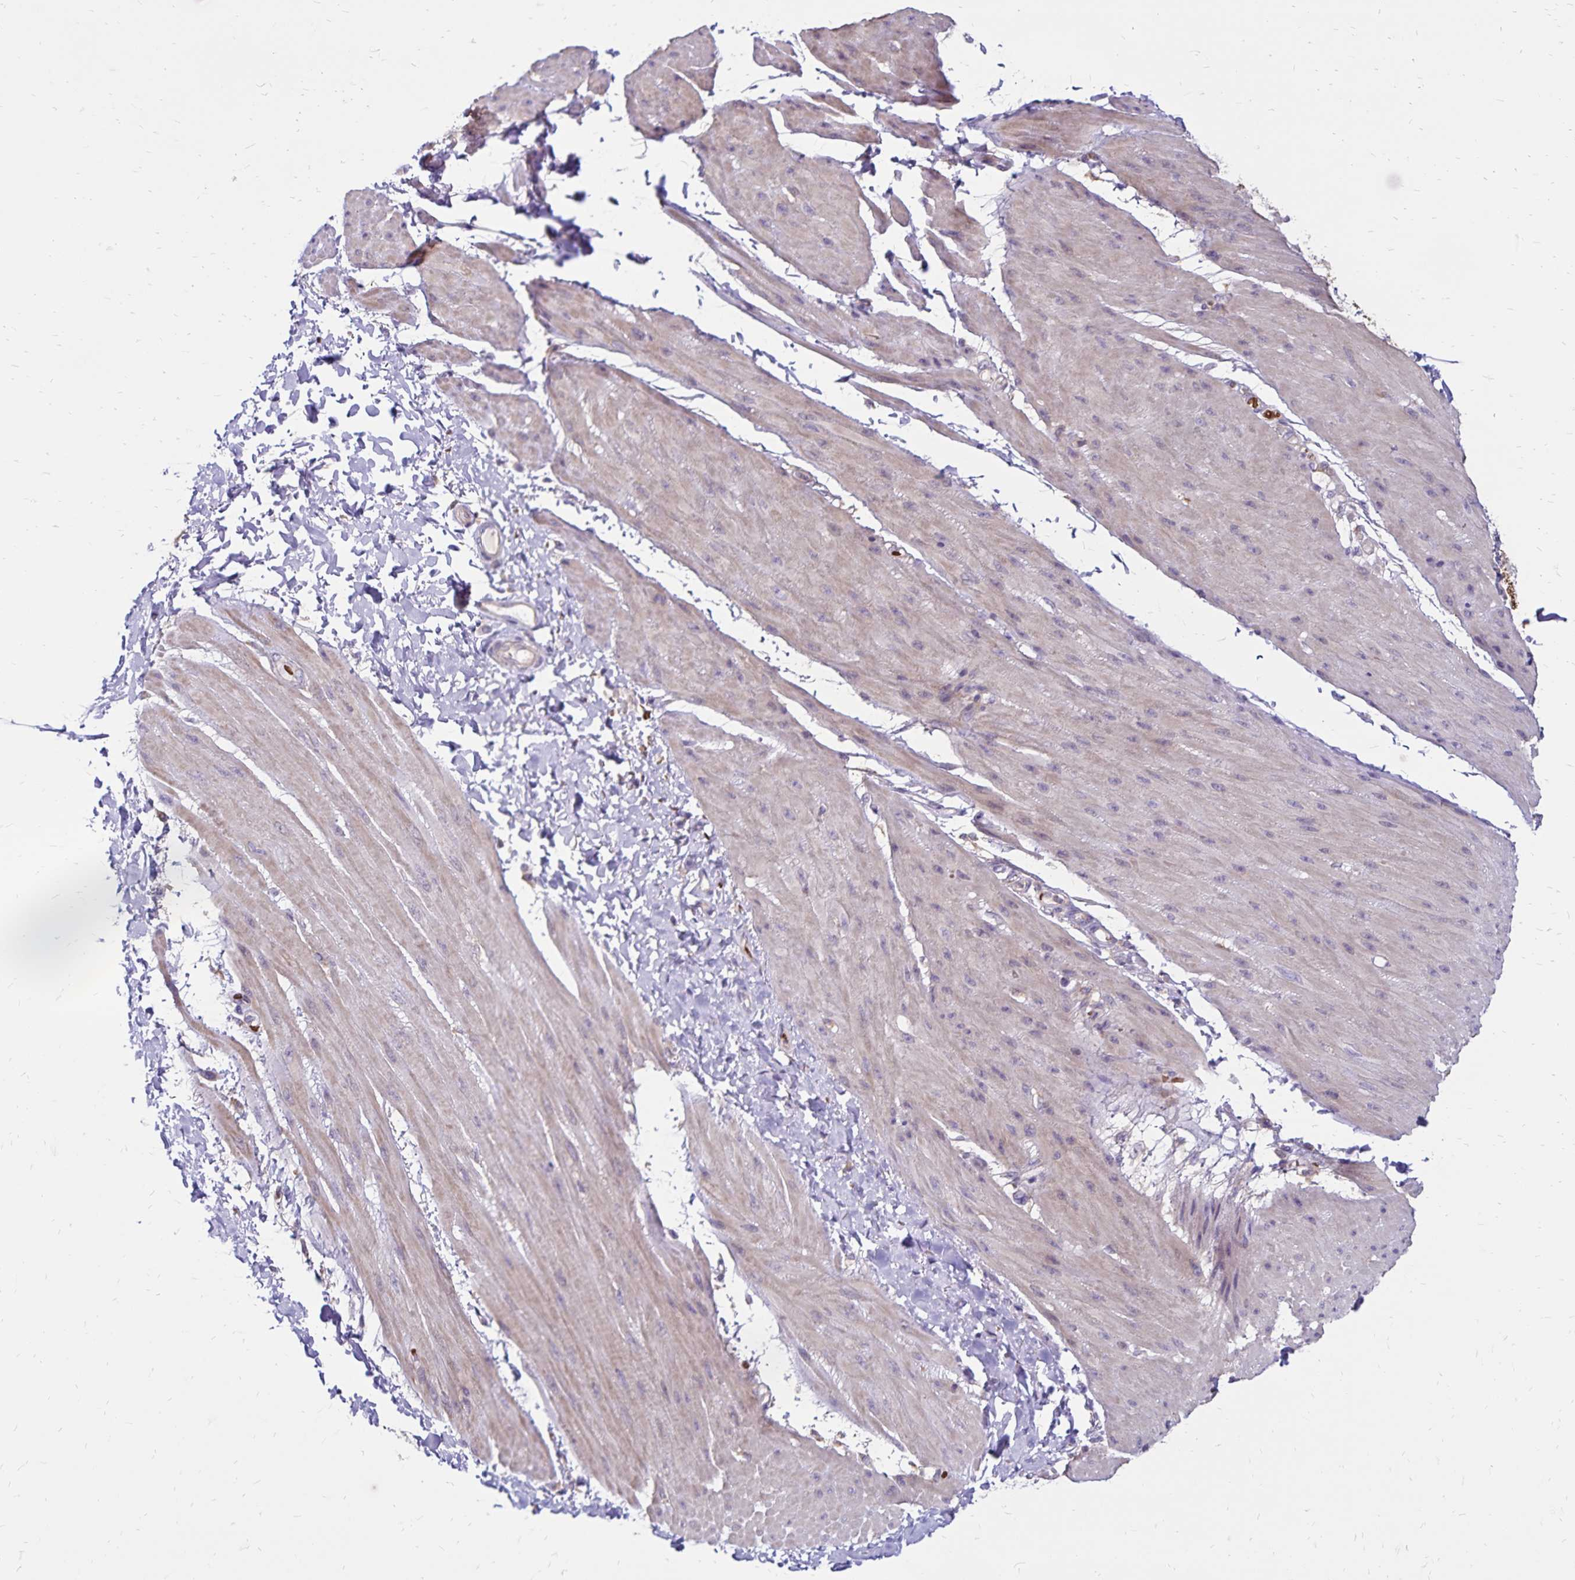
{"staining": {"intensity": "negative", "quantity": "none", "location": "none"}, "tissue": "adipose tissue", "cell_type": "Adipocytes", "image_type": "normal", "snomed": [{"axis": "morphology", "description": "Normal tissue, NOS"}, {"axis": "topography", "description": "Urinary bladder"}, {"axis": "topography", "description": "Peripheral nerve tissue"}], "caption": "There is no significant staining in adipocytes of adipose tissue. (Stains: DAB (3,3'-diaminobenzidine) immunohistochemistry (IHC) with hematoxylin counter stain, Microscopy: brightfield microscopy at high magnification).", "gene": "FSD1", "patient": {"sex": "female", "age": 60}}